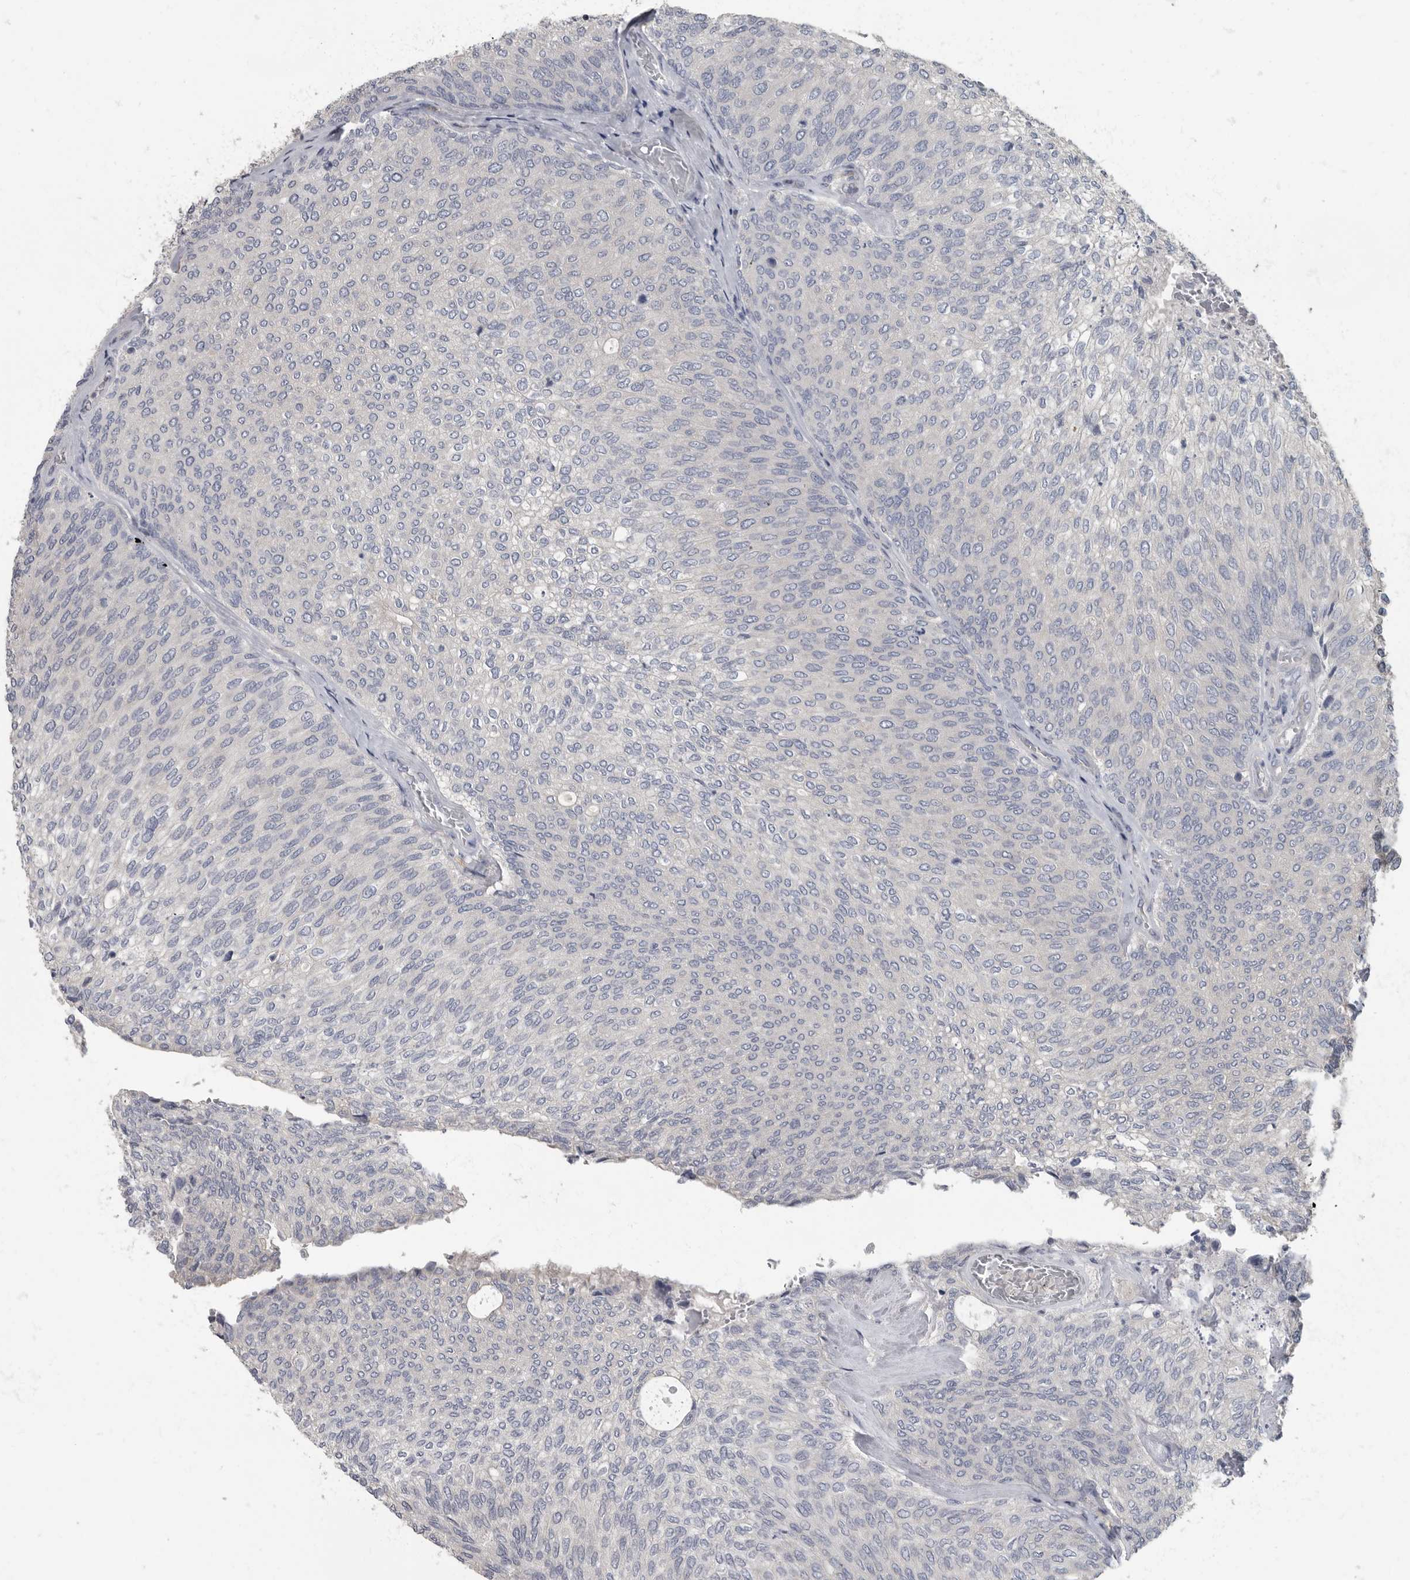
{"staining": {"intensity": "weak", "quantity": "<25%", "location": "cytoplasmic/membranous"}, "tissue": "urothelial cancer", "cell_type": "Tumor cells", "image_type": "cancer", "snomed": [{"axis": "morphology", "description": "Urothelial carcinoma, Low grade"}, {"axis": "topography", "description": "Urinary bladder"}], "caption": "Immunohistochemical staining of urothelial cancer shows no significant staining in tumor cells.", "gene": "PDK1", "patient": {"sex": "female", "age": 79}}